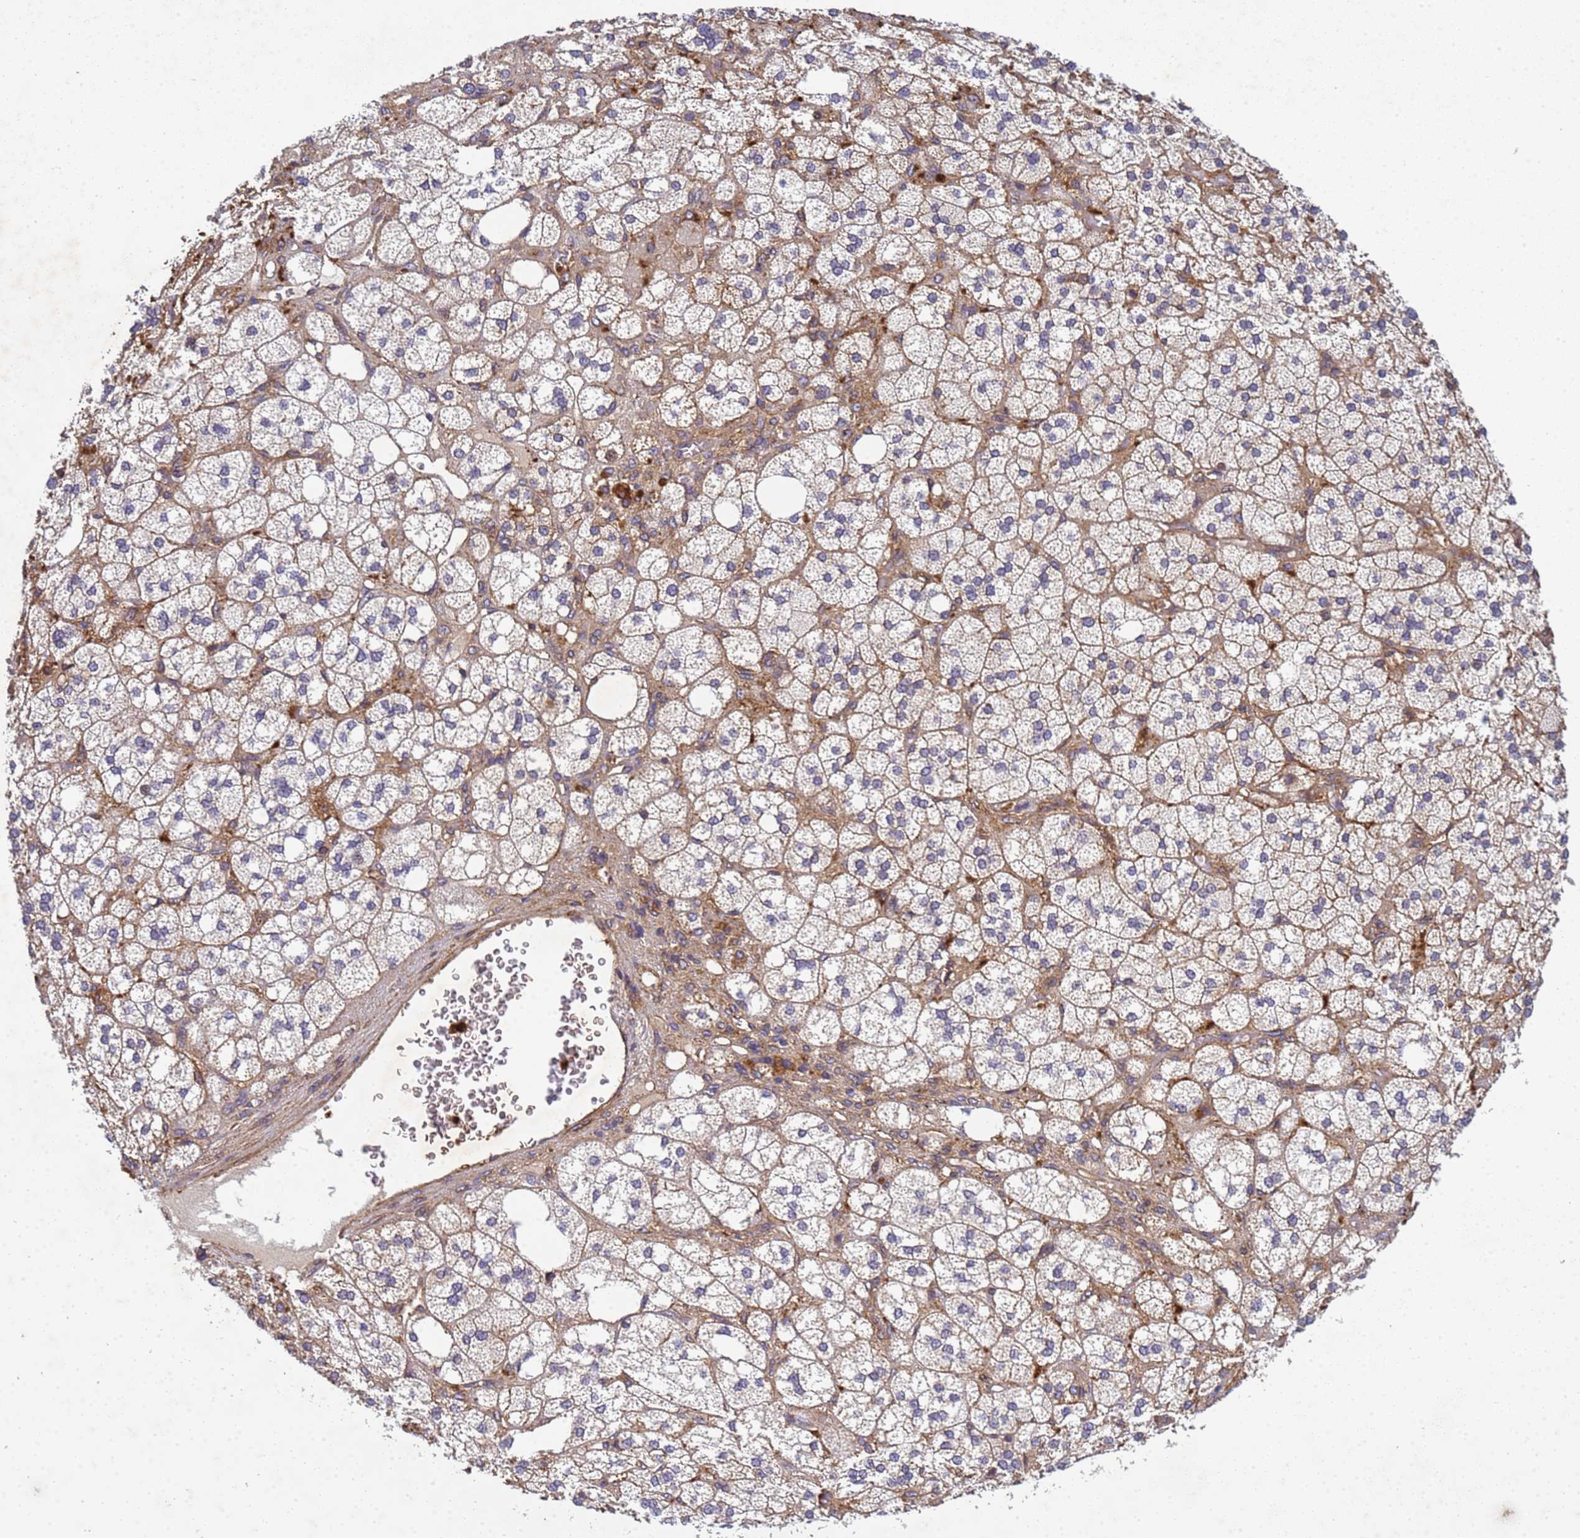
{"staining": {"intensity": "moderate", "quantity": "25%-75%", "location": "cytoplasmic/membranous"}, "tissue": "adrenal gland", "cell_type": "Glandular cells", "image_type": "normal", "snomed": [{"axis": "morphology", "description": "Normal tissue, NOS"}, {"axis": "topography", "description": "Adrenal gland"}], "caption": "The immunohistochemical stain highlights moderate cytoplasmic/membranous staining in glandular cells of benign adrenal gland. The staining was performed using DAB to visualize the protein expression in brown, while the nuclei were stained in blue with hematoxylin (Magnification: 20x).", "gene": "C8orf34", "patient": {"sex": "male", "age": 61}}